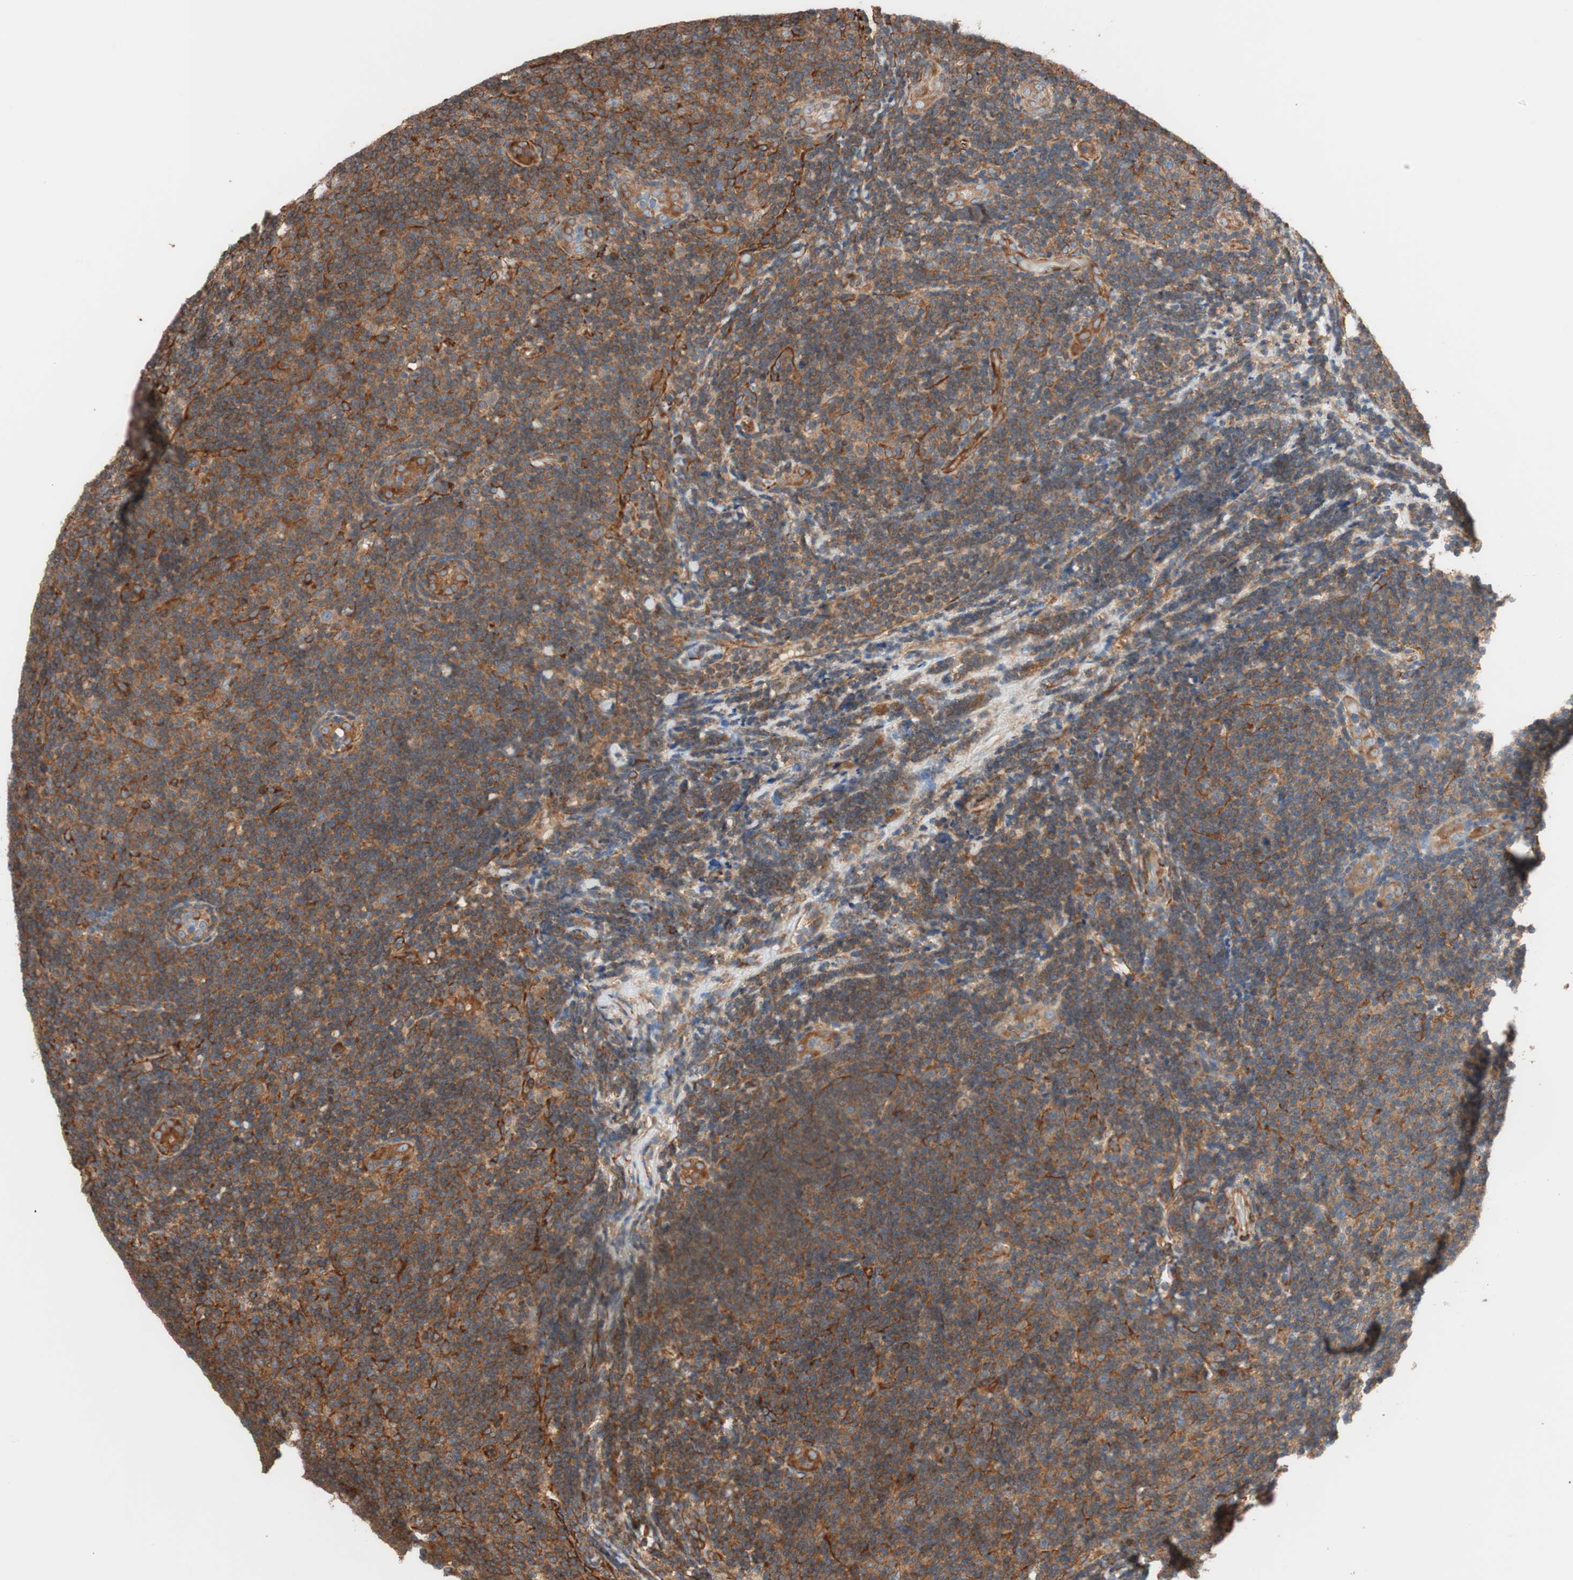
{"staining": {"intensity": "strong", "quantity": ">75%", "location": "cytoplasmic/membranous"}, "tissue": "lymphoma", "cell_type": "Tumor cells", "image_type": "cancer", "snomed": [{"axis": "morphology", "description": "Malignant lymphoma, non-Hodgkin's type, Low grade"}, {"axis": "topography", "description": "Lymph node"}], "caption": "This image demonstrates IHC staining of human low-grade malignant lymphoma, non-Hodgkin's type, with high strong cytoplasmic/membranous staining in approximately >75% of tumor cells.", "gene": "GPSM2", "patient": {"sex": "male", "age": 83}}